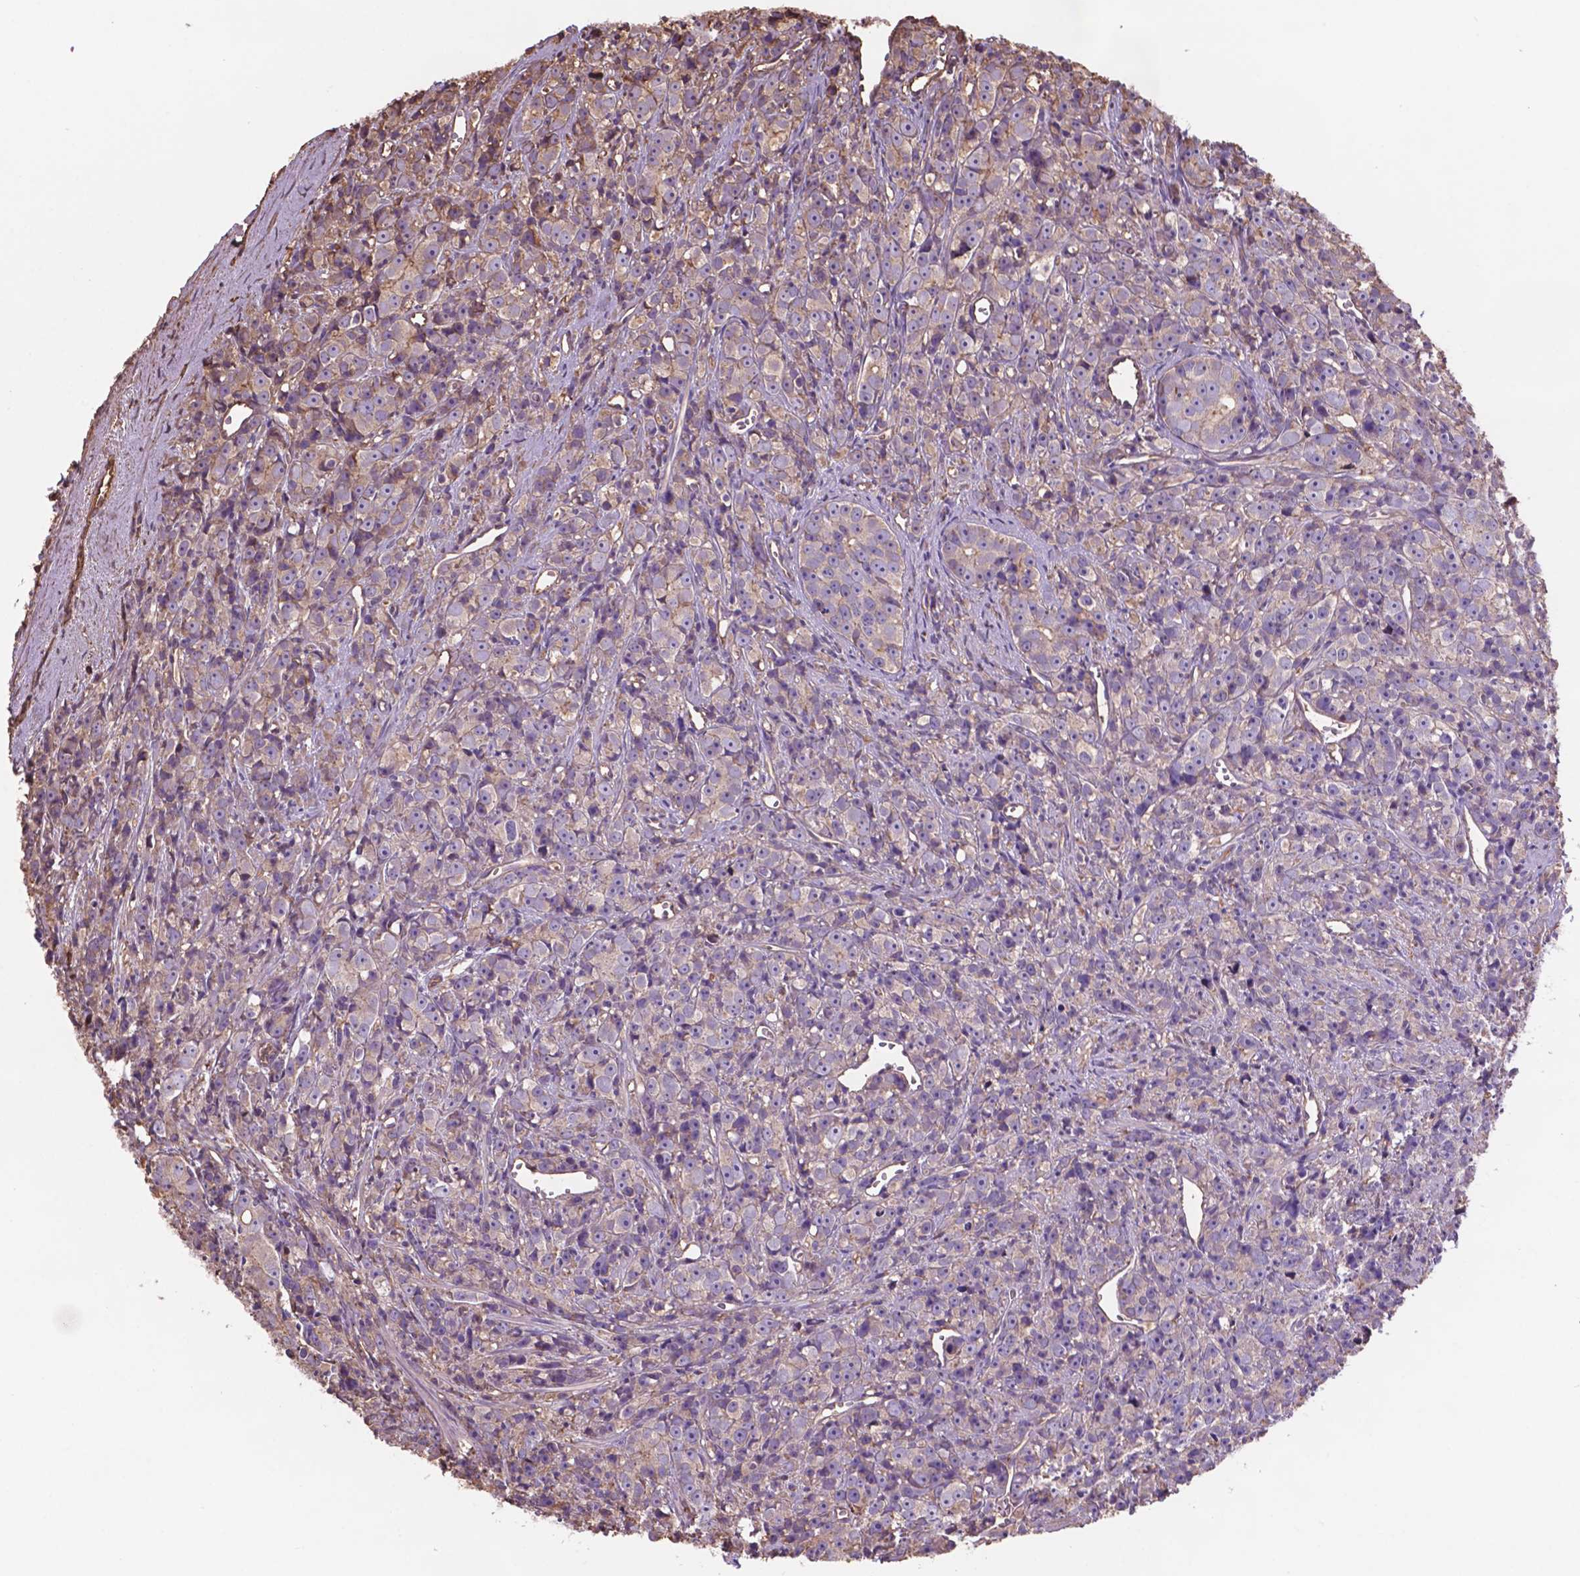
{"staining": {"intensity": "weak", "quantity": ">75%", "location": "cytoplasmic/membranous"}, "tissue": "prostate cancer", "cell_type": "Tumor cells", "image_type": "cancer", "snomed": [{"axis": "morphology", "description": "Adenocarcinoma, High grade"}, {"axis": "topography", "description": "Prostate"}], "caption": "Prostate adenocarcinoma (high-grade) stained for a protein shows weak cytoplasmic/membranous positivity in tumor cells.", "gene": "NIPA2", "patient": {"sex": "male", "age": 77}}